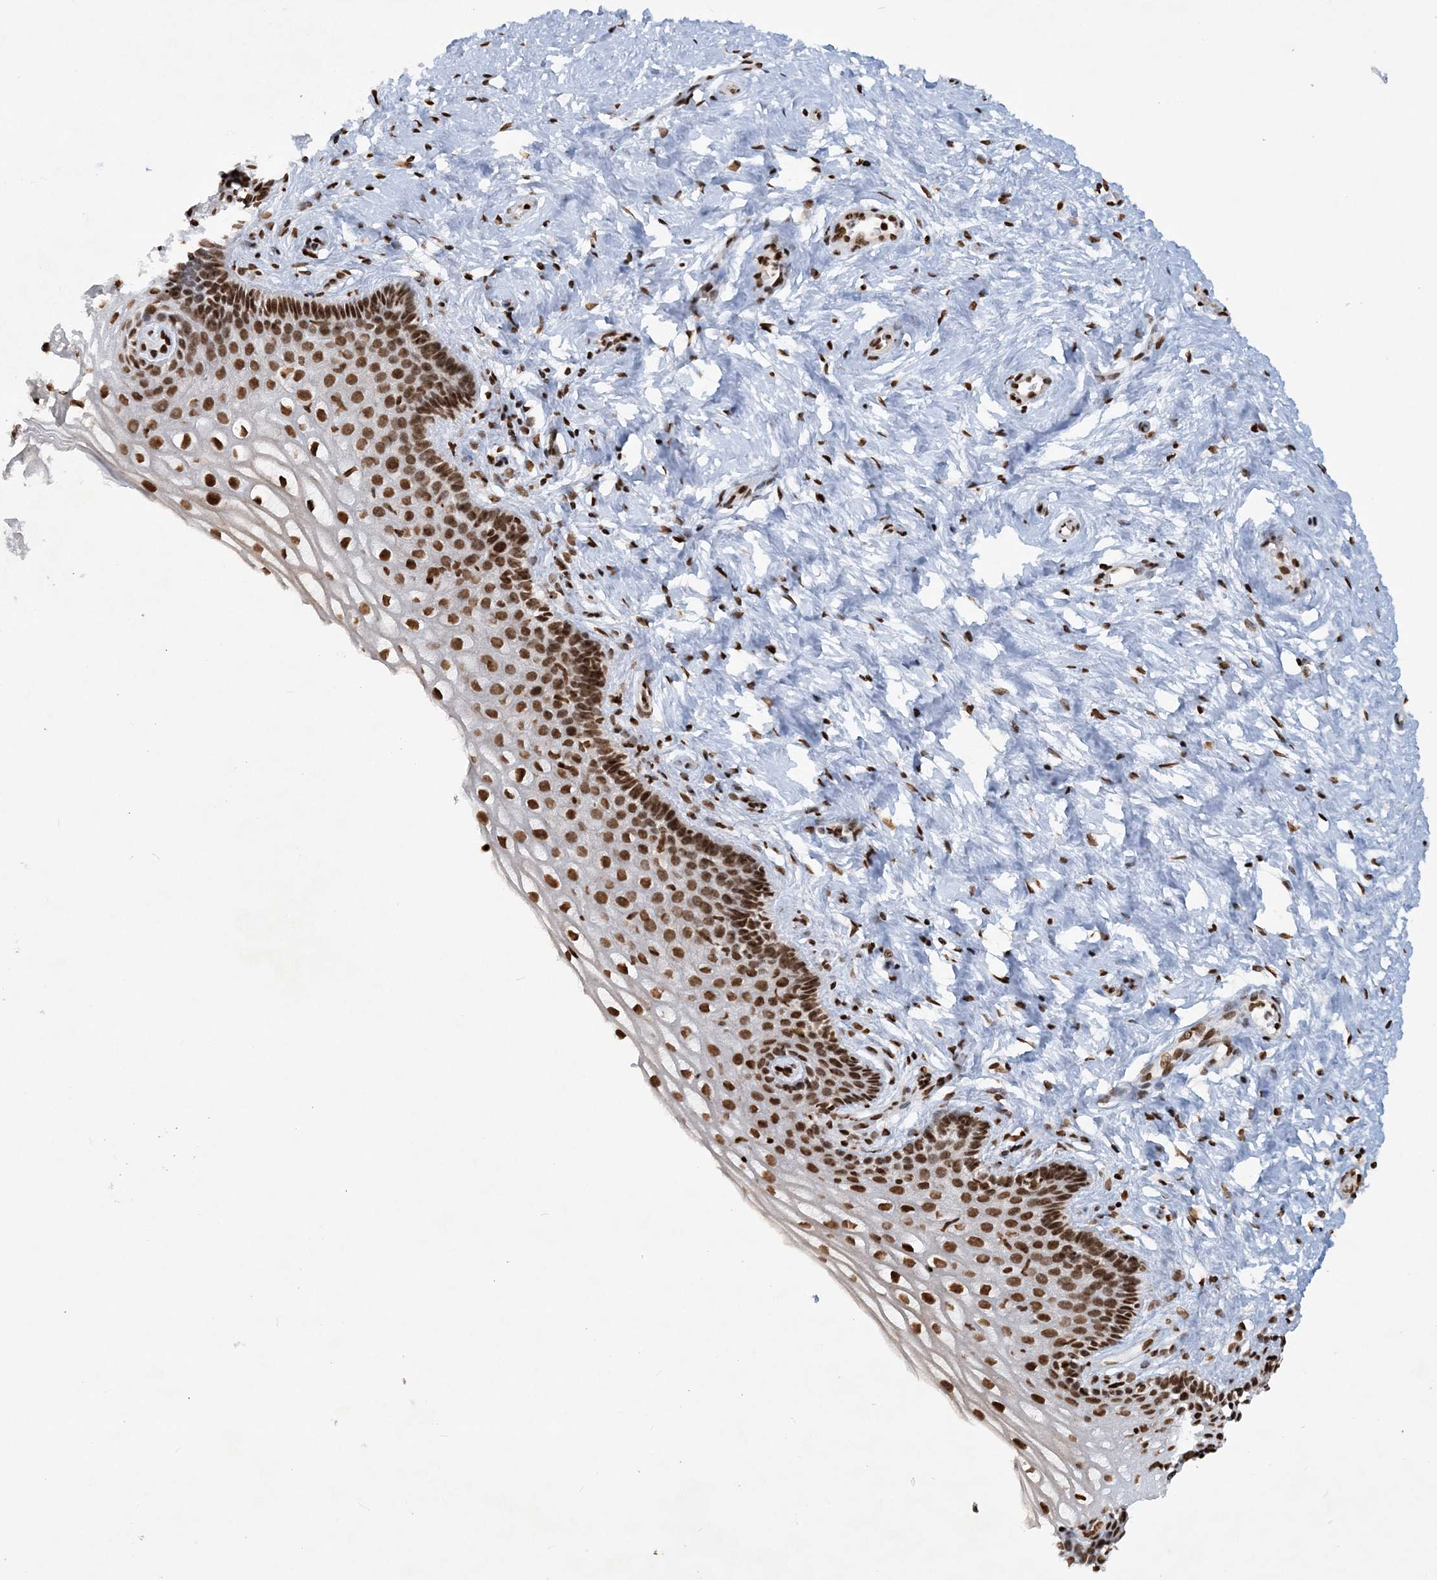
{"staining": {"intensity": "strong", "quantity": ">75%", "location": "nuclear"}, "tissue": "cervix", "cell_type": "Glandular cells", "image_type": "normal", "snomed": [{"axis": "morphology", "description": "Normal tissue, NOS"}, {"axis": "topography", "description": "Cervix"}], "caption": "The immunohistochemical stain highlights strong nuclear positivity in glandular cells of benign cervix. Nuclei are stained in blue.", "gene": "DELE1", "patient": {"sex": "female", "age": 33}}